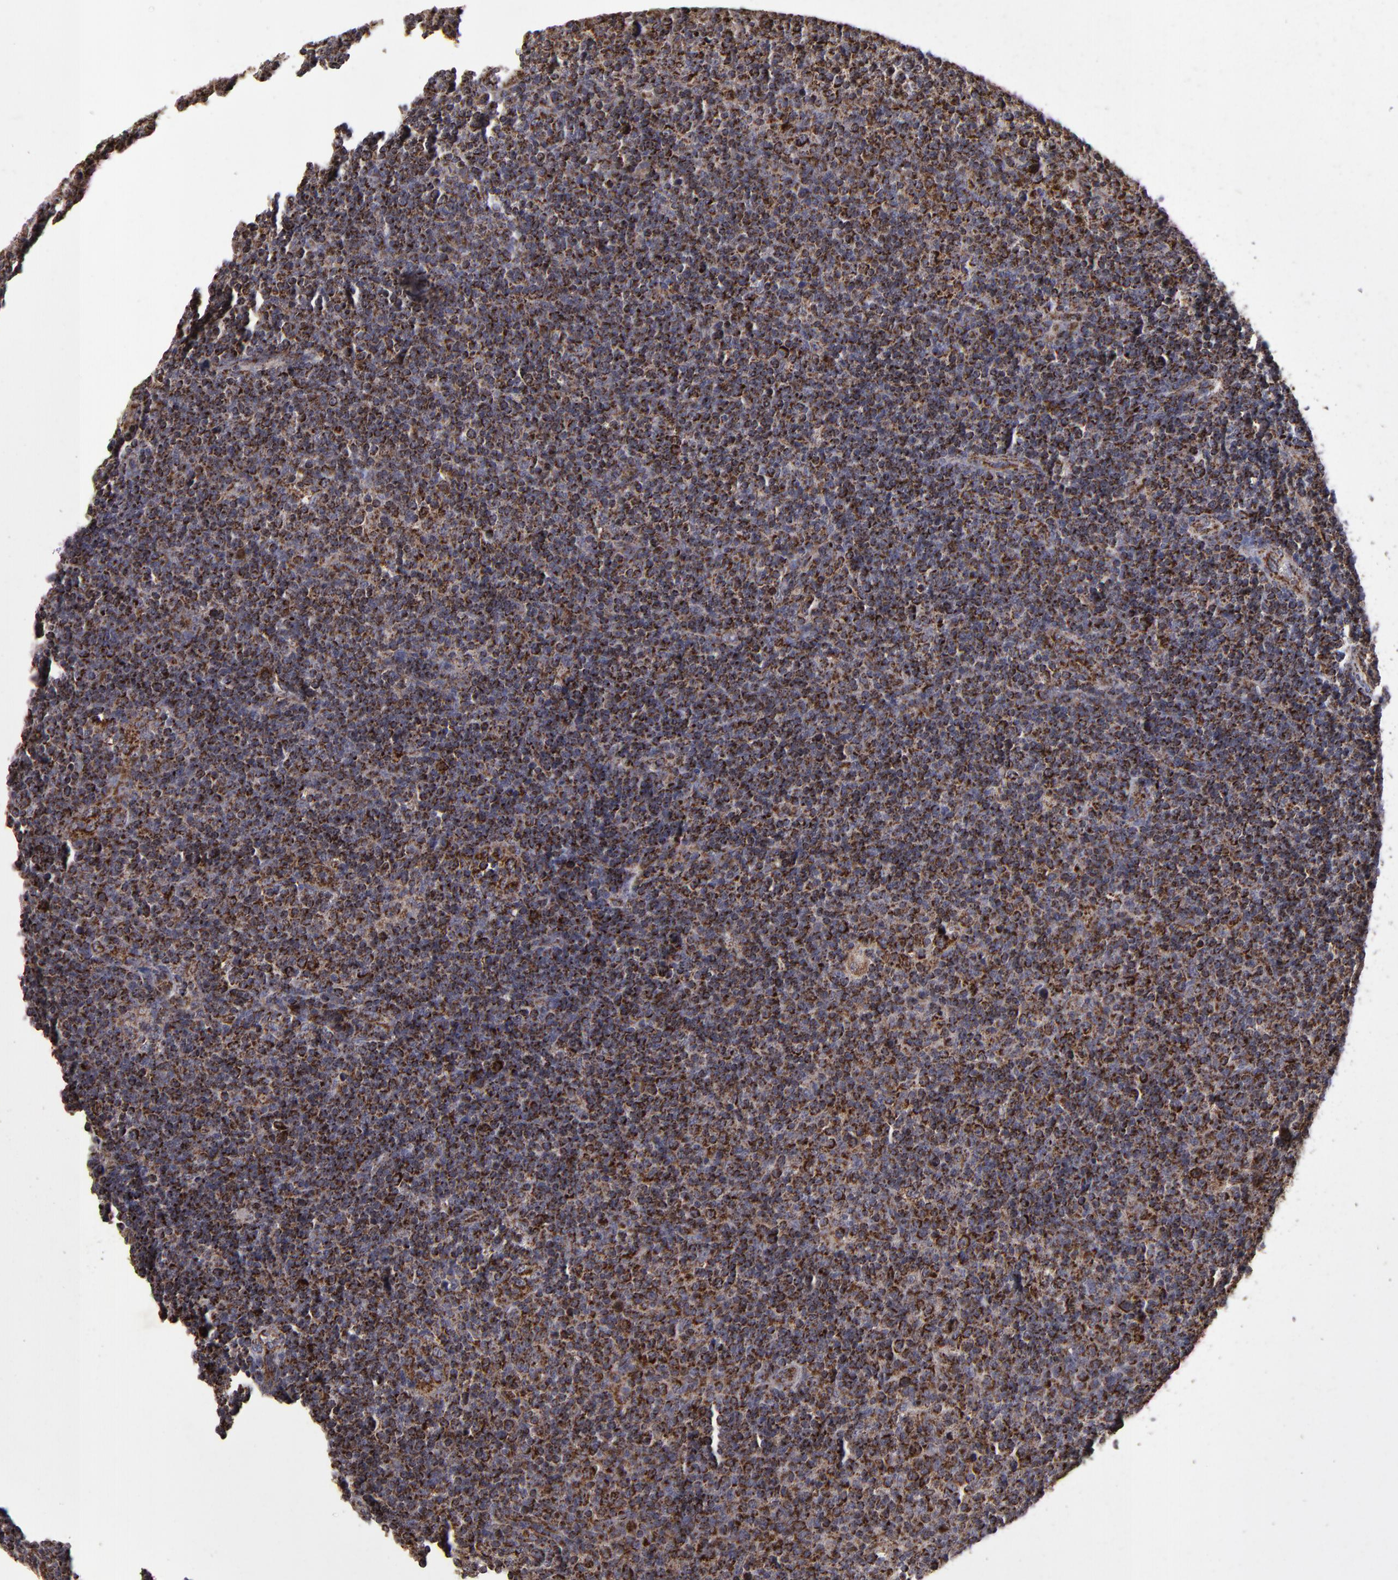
{"staining": {"intensity": "strong", "quantity": ">75%", "location": "cytoplasmic/membranous"}, "tissue": "lymphoma", "cell_type": "Tumor cells", "image_type": "cancer", "snomed": [{"axis": "morphology", "description": "Malignant lymphoma, non-Hodgkin's type, Low grade"}, {"axis": "topography", "description": "Lymph node"}], "caption": "High-power microscopy captured an immunohistochemistry (IHC) histopathology image of lymphoma, revealing strong cytoplasmic/membranous expression in about >75% of tumor cells.", "gene": "TIMM9", "patient": {"sex": "male", "age": 70}}